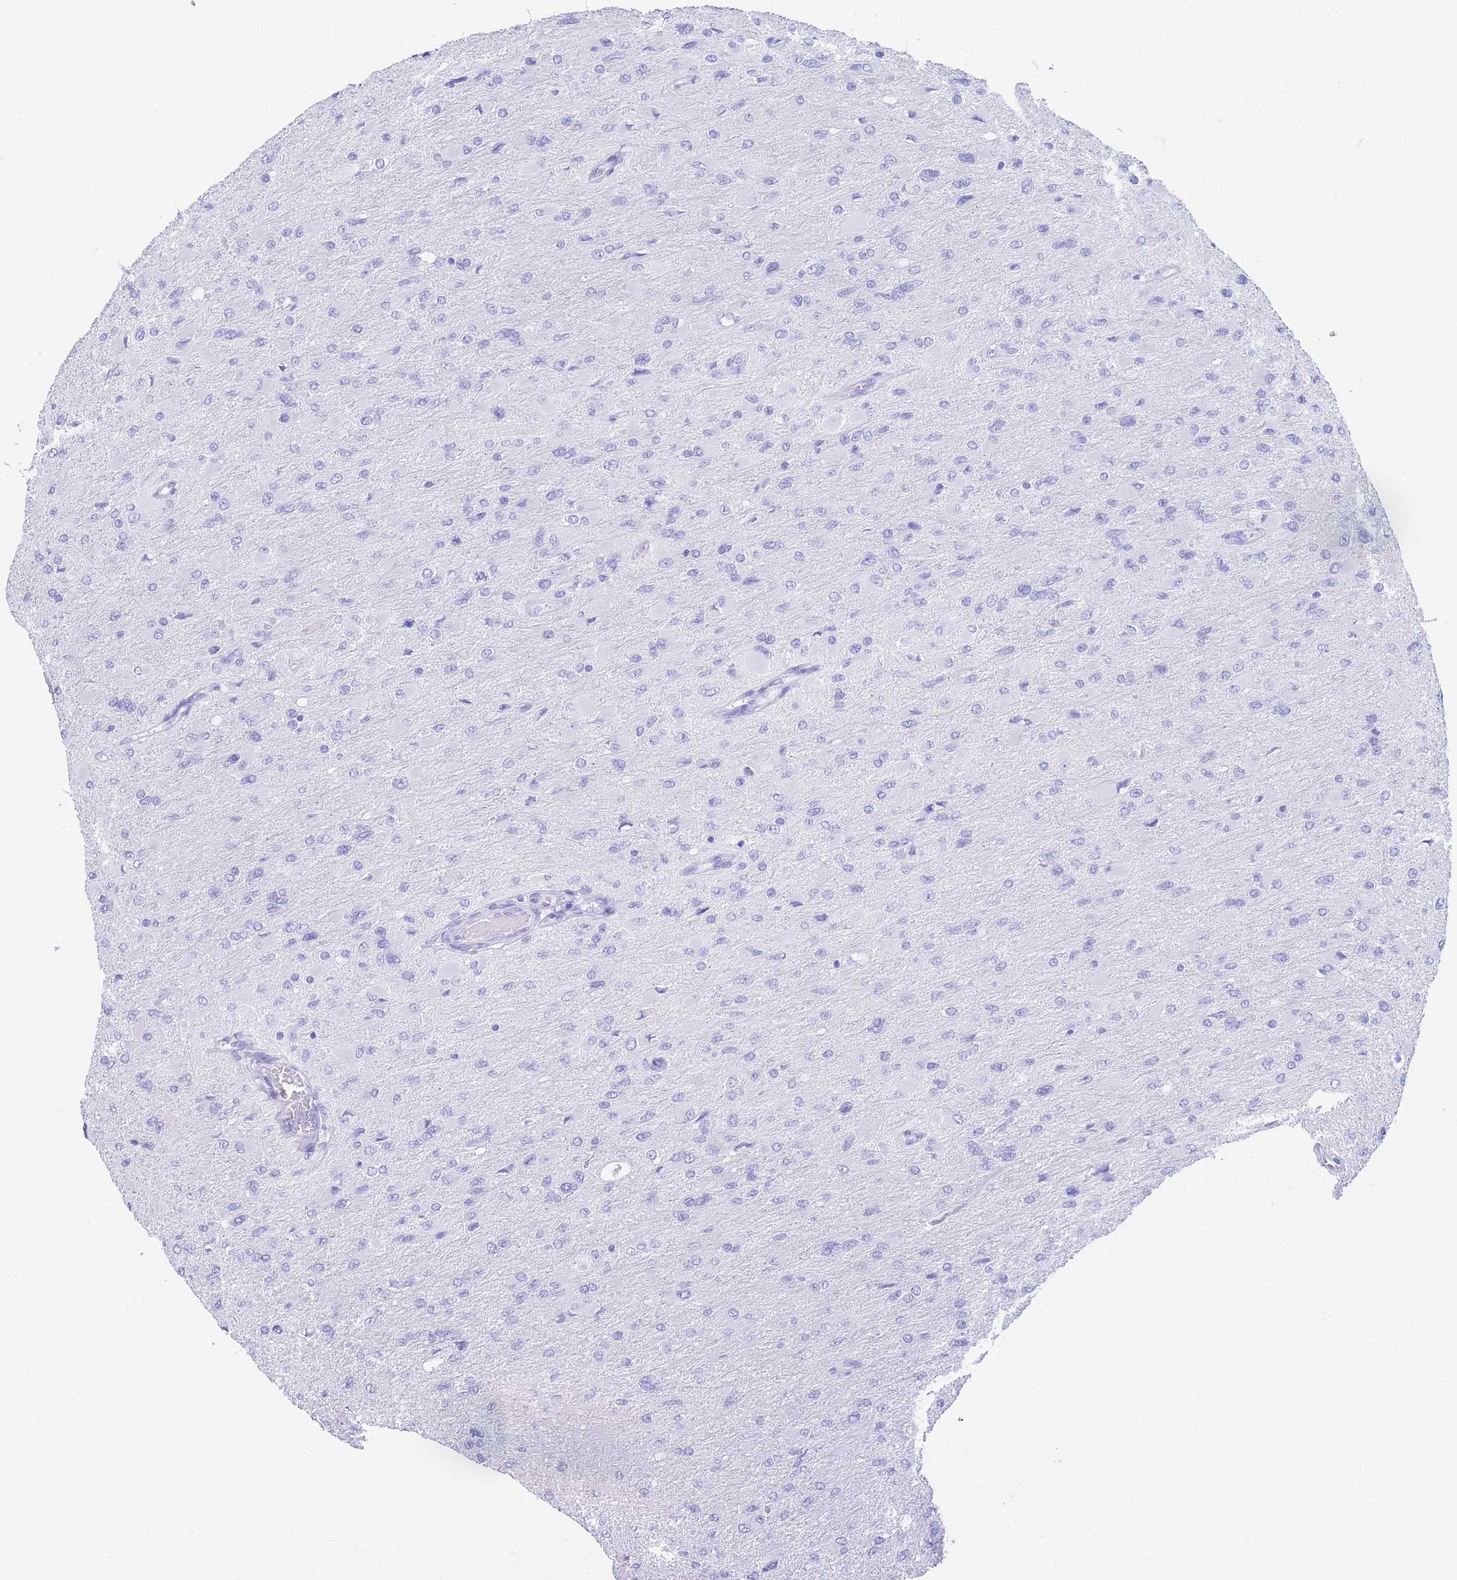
{"staining": {"intensity": "negative", "quantity": "none", "location": "none"}, "tissue": "glioma", "cell_type": "Tumor cells", "image_type": "cancer", "snomed": [{"axis": "morphology", "description": "Glioma, malignant, High grade"}, {"axis": "topography", "description": "Cerebral cortex"}], "caption": "An image of human malignant glioma (high-grade) is negative for staining in tumor cells.", "gene": "SLCO1B3", "patient": {"sex": "female", "age": 36}}